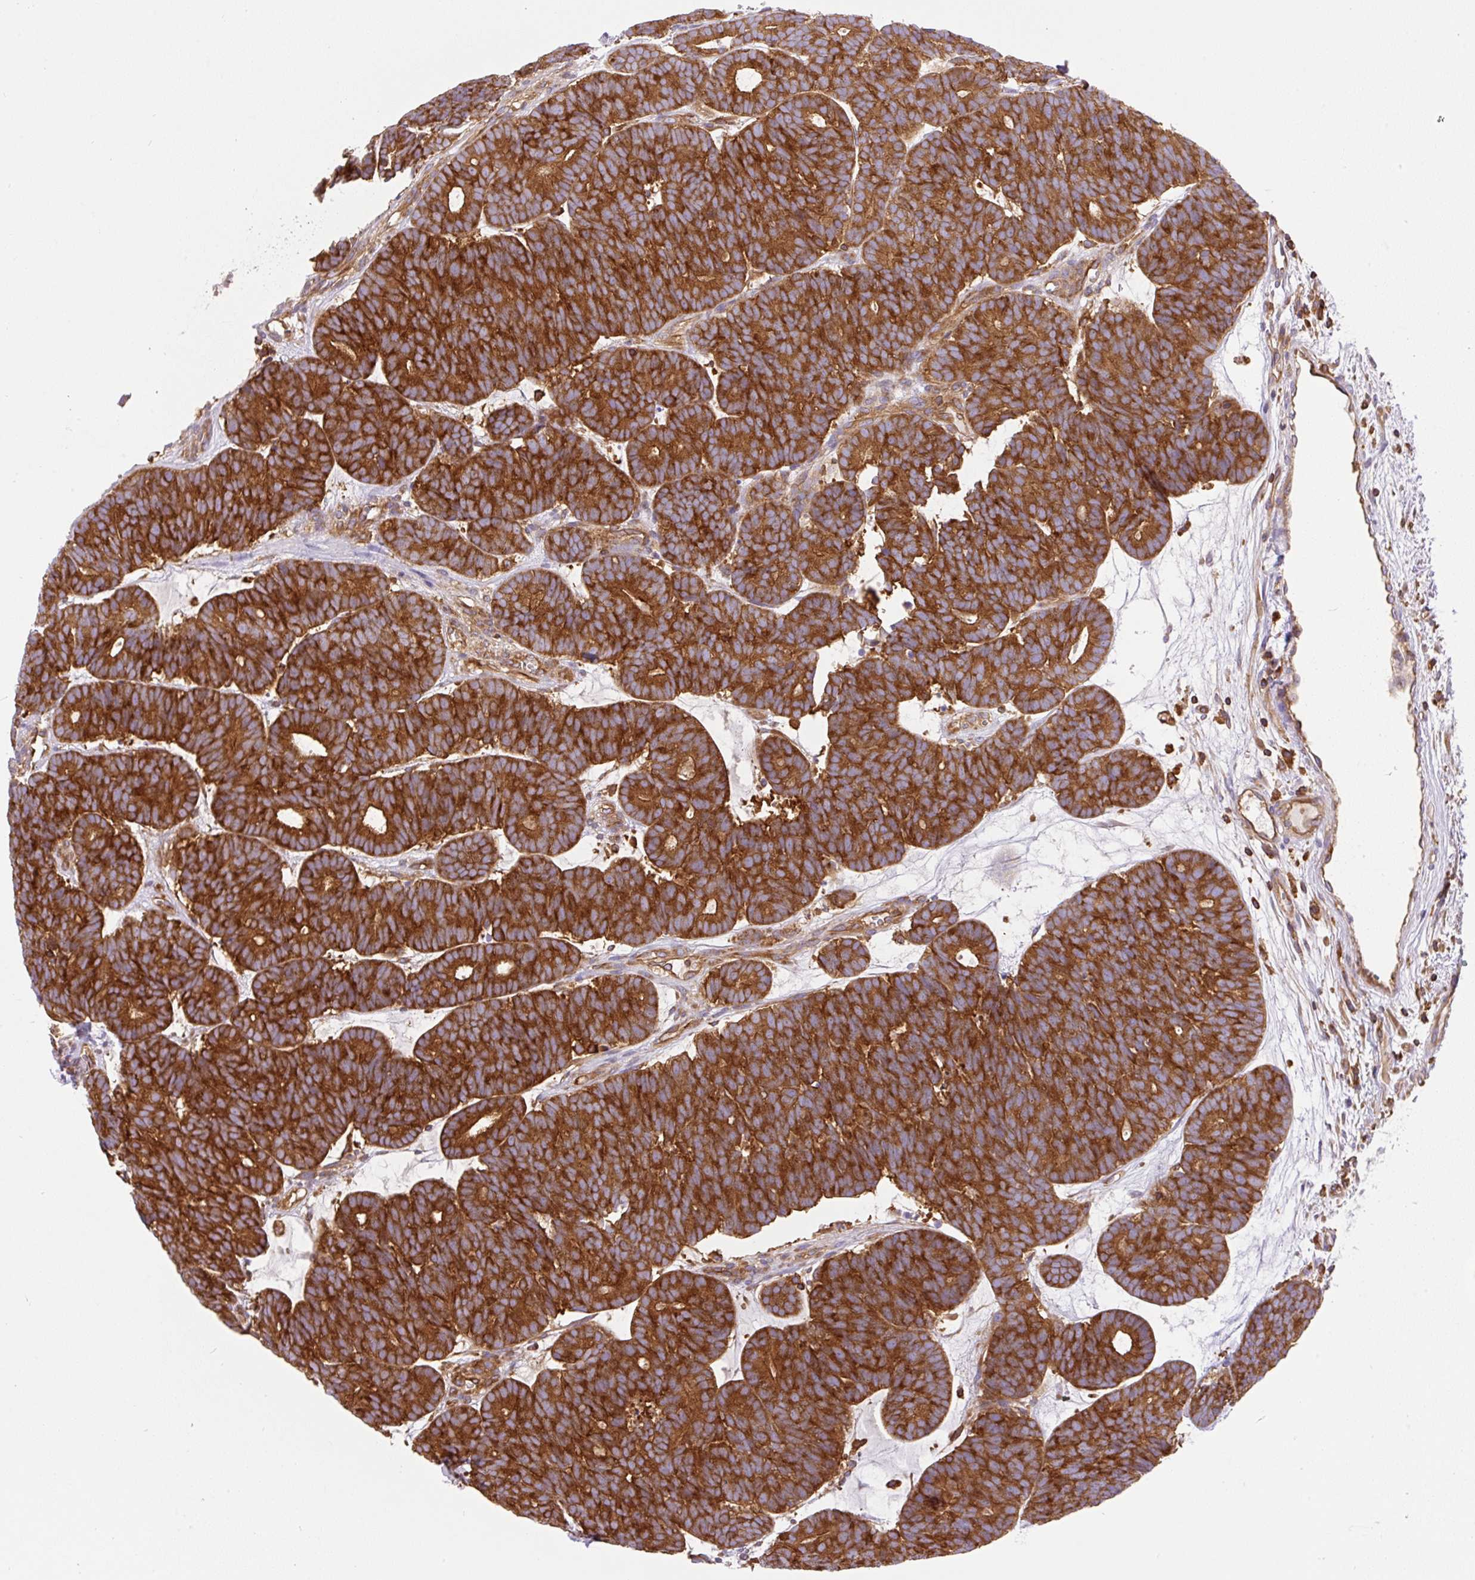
{"staining": {"intensity": "strong", "quantity": ">75%", "location": "cytoplasmic/membranous"}, "tissue": "head and neck cancer", "cell_type": "Tumor cells", "image_type": "cancer", "snomed": [{"axis": "morphology", "description": "Adenocarcinoma, NOS"}, {"axis": "topography", "description": "Head-Neck"}], "caption": "Head and neck adenocarcinoma stained with a protein marker reveals strong staining in tumor cells.", "gene": "DNM2", "patient": {"sex": "female", "age": 81}}